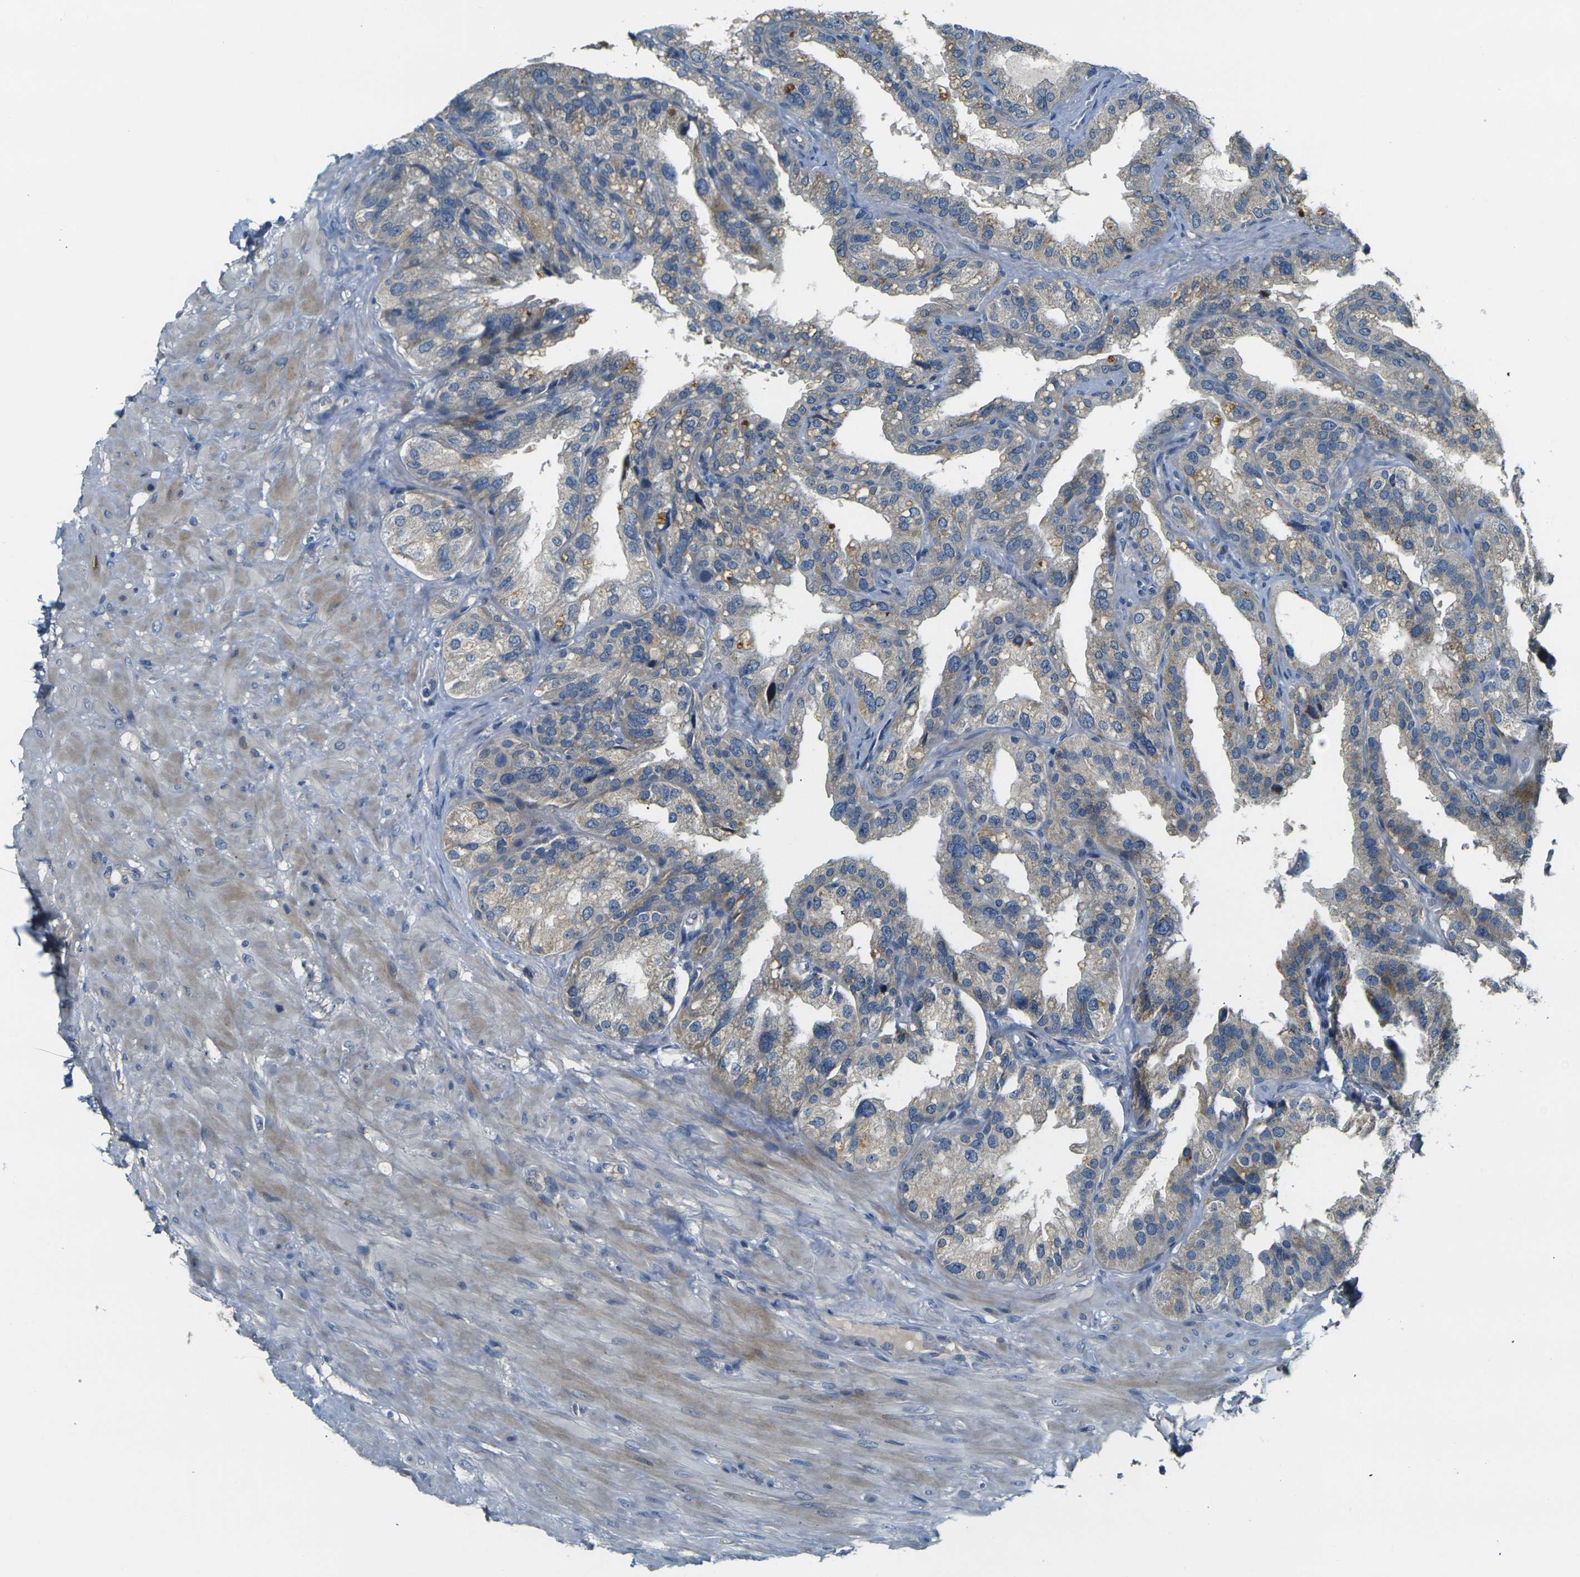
{"staining": {"intensity": "weak", "quantity": "<25%", "location": "cytoplasmic/membranous"}, "tissue": "seminal vesicle", "cell_type": "Glandular cells", "image_type": "normal", "snomed": [{"axis": "morphology", "description": "Normal tissue, NOS"}, {"axis": "topography", "description": "Seminal veicle"}], "caption": "Immunohistochemistry (IHC) image of unremarkable seminal vesicle stained for a protein (brown), which shows no positivity in glandular cells. (DAB (3,3'-diaminobenzidine) immunohistochemistry visualized using brightfield microscopy, high magnification).", "gene": "SHISAL2B", "patient": {"sex": "male", "age": 68}}